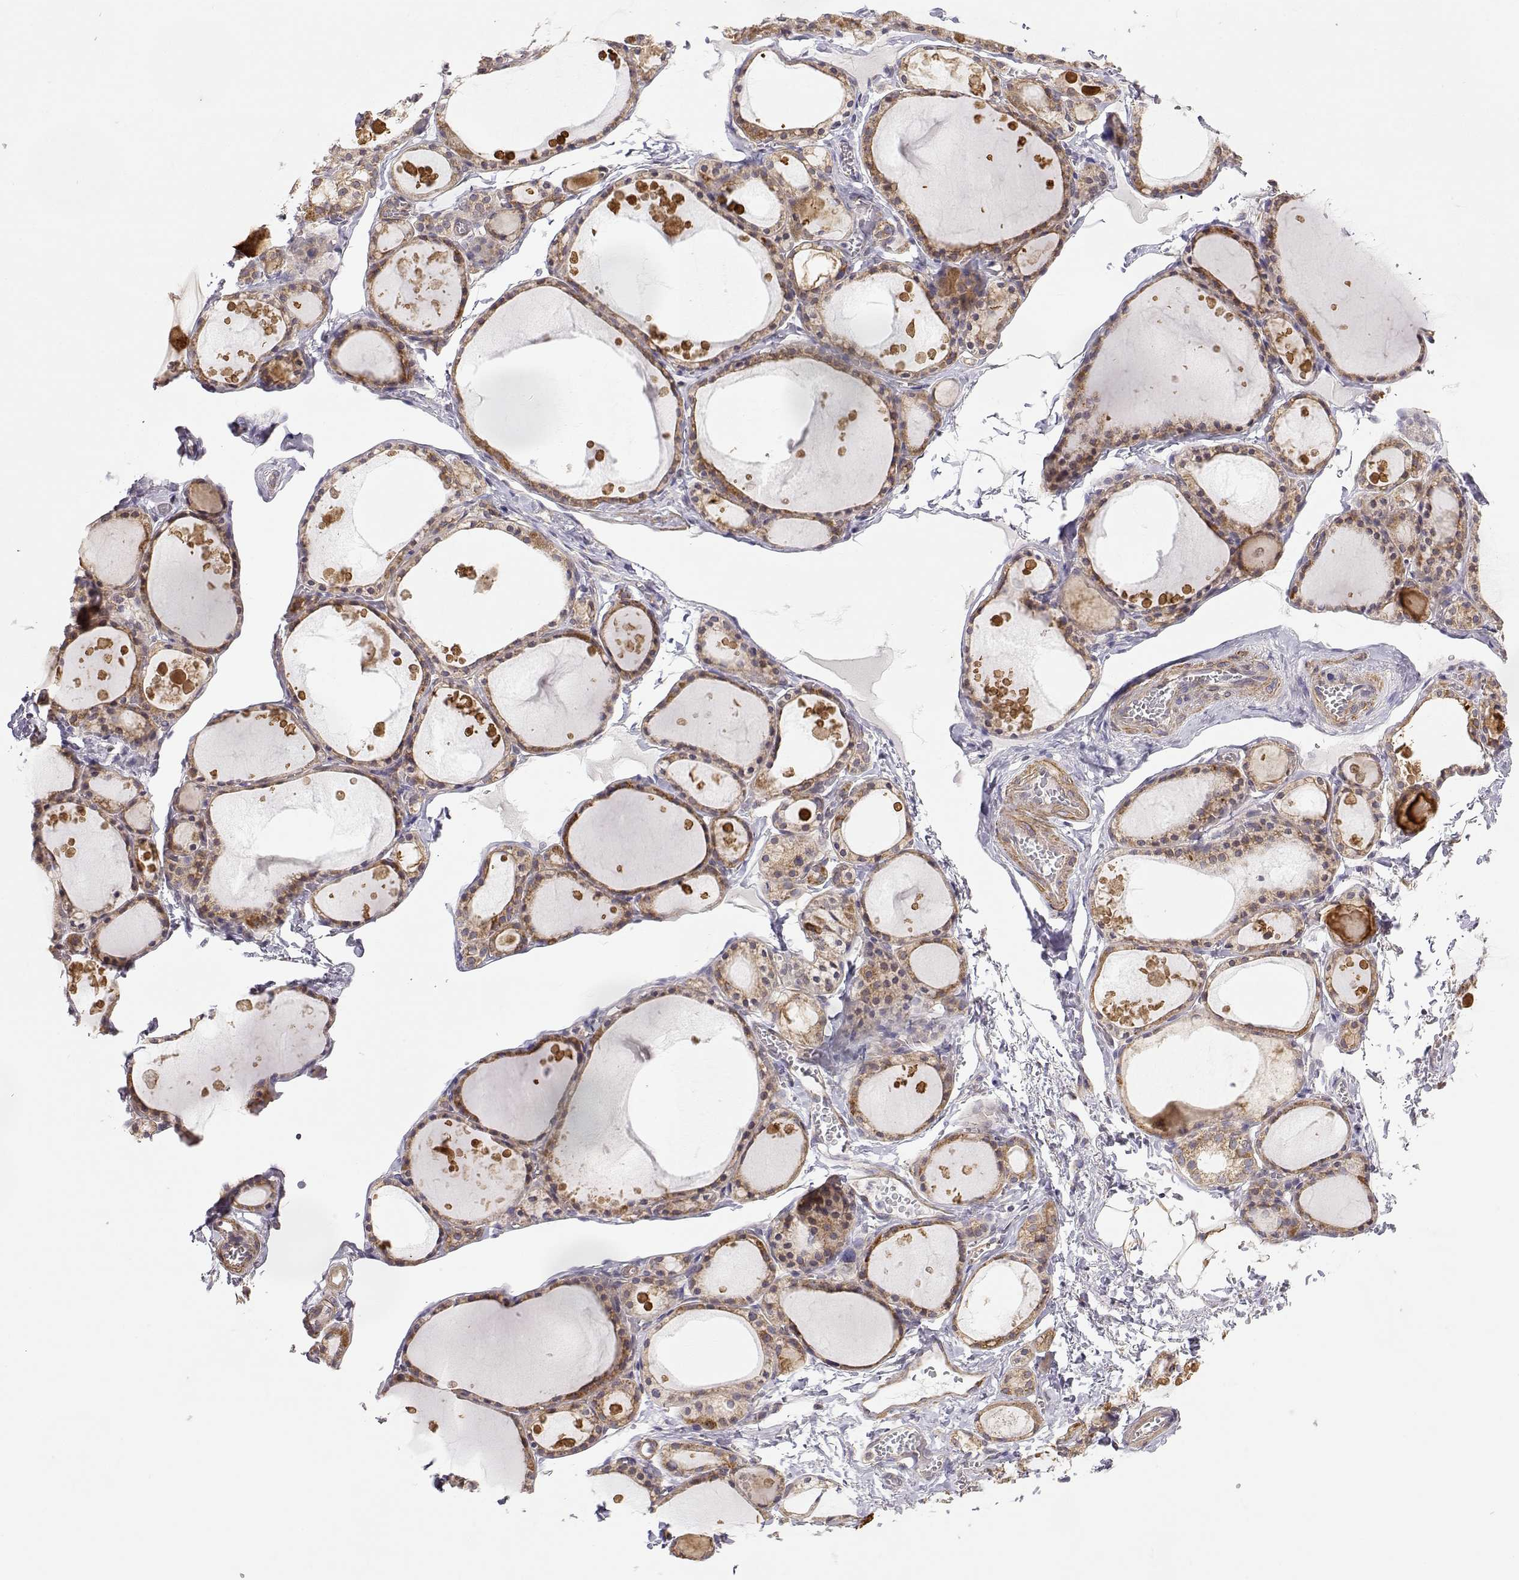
{"staining": {"intensity": "moderate", "quantity": ">75%", "location": "cytoplasmic/membranous"}, "tissue": "thyroid gland", "cell_type": "Glandular cells", "image_type": "normal", "snomed": [{"axis": "morphology", "description": "Normal tissue, NOS"}, {"axis": "topography", "description": "Thyroid gland"}], "caption": "Benign thyroid gland exhibits moderate cytoplasmic/membranous positivity in about >75% of glandular cells The staining was performed using DAB to visualize the protein expression in brown, while the nuclei were stained in blue with hematoxylin (Magnification: 20x)..", "gene": "PAIP1", "patient": {"sex": "male", "age": 68}}